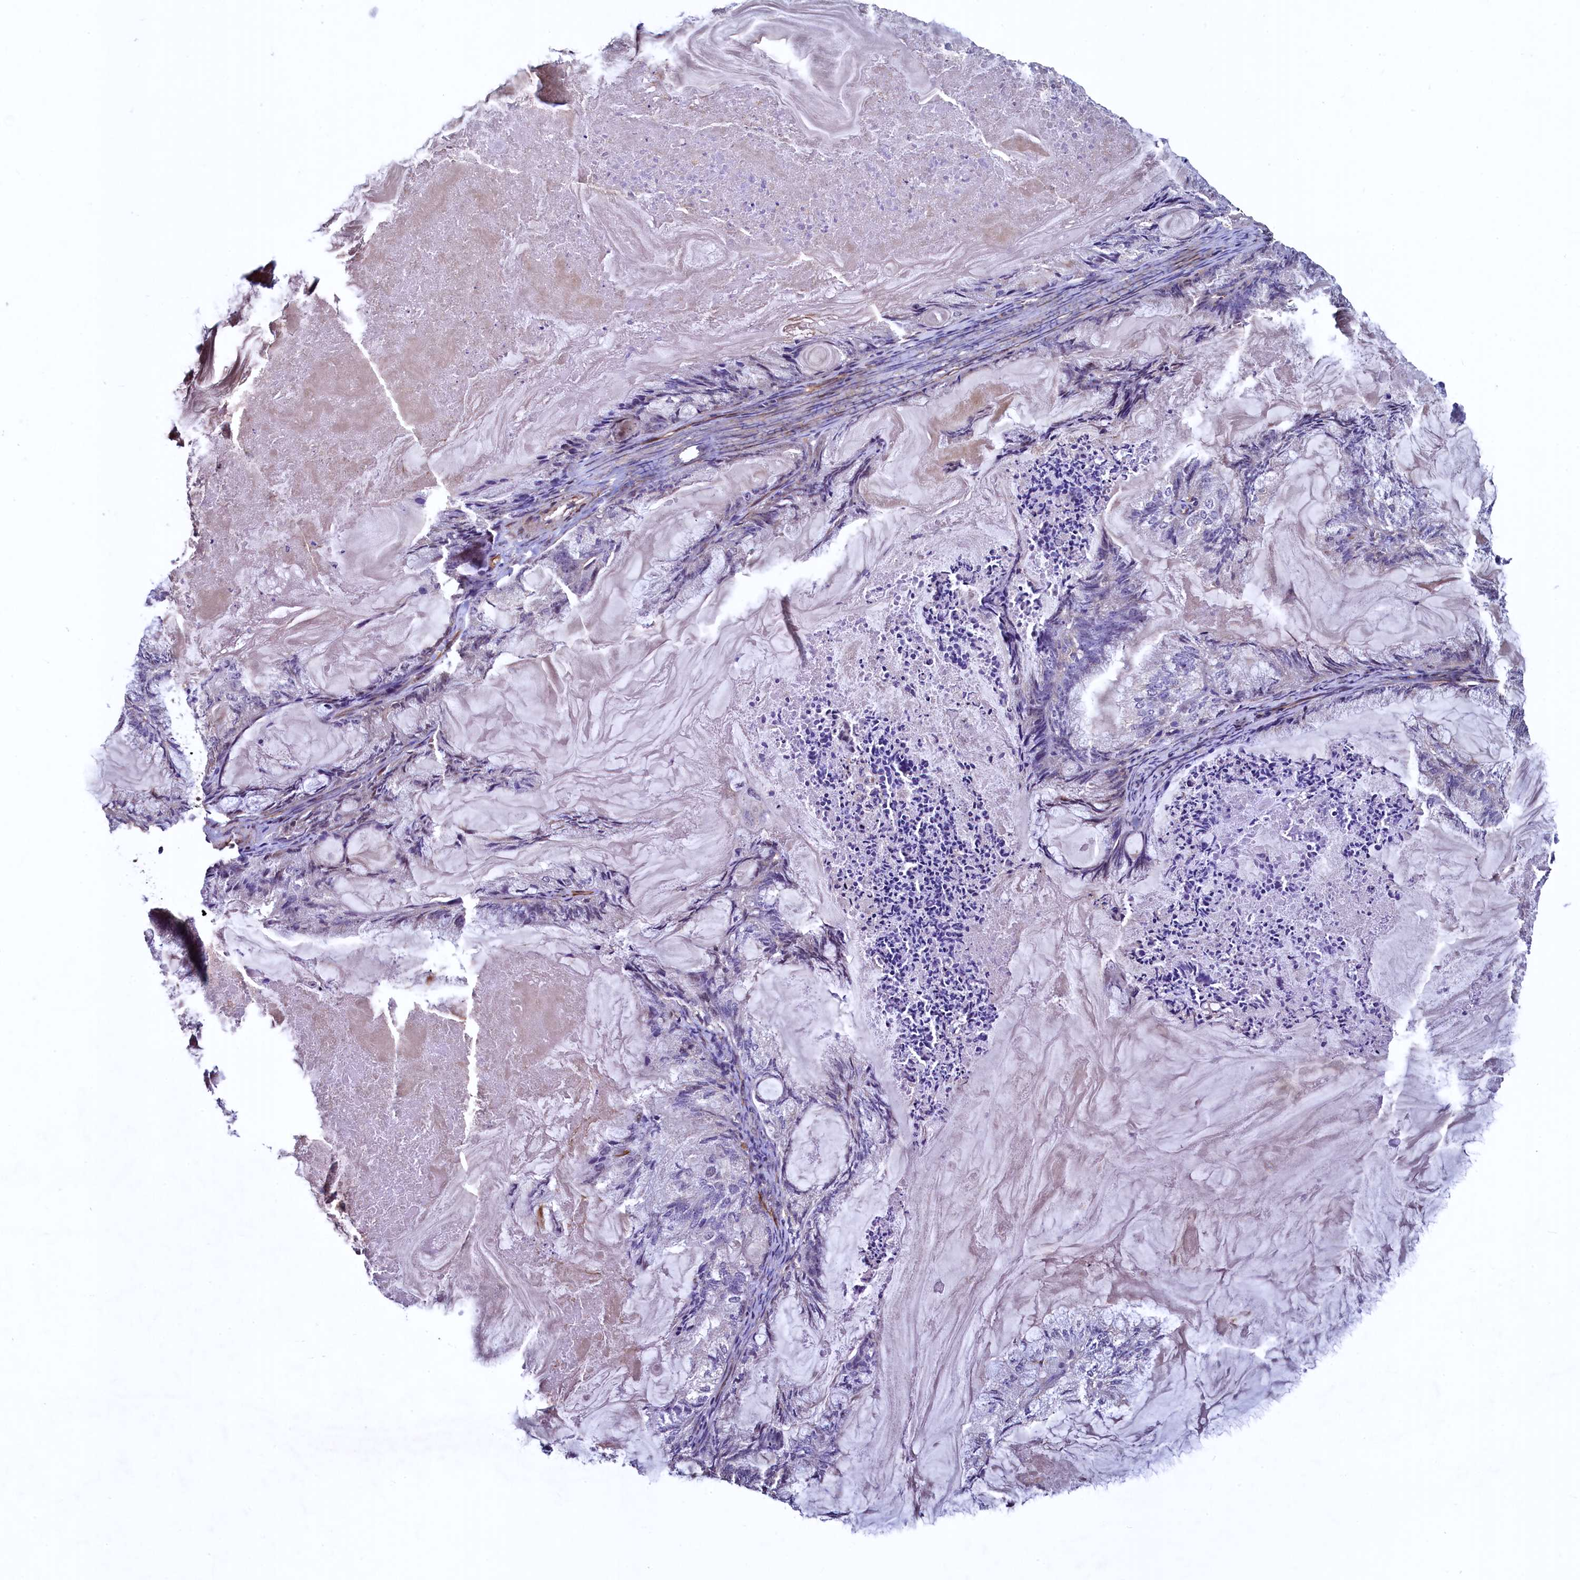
{"staining": {"intensity": "weak", "quantity": "<25%", "location": "cytoplasmic/membranous"}, "tissue": "endometrial cancer", "cell_type": "Tumor cells", "image_type": "cancer", "snomed": [{"axis": "morphology", "description": "Adenocarcinoma, NOS"}, {"axis": "topography", "description": "Endometrium"}], "caption": "Immunohistochemistry photomicrograph of neoplastic tissue: endometrial cancer (adenocarcinoma) stained with DAB (3,3'-diaminobenzidine) exhibits no significant protein positivity in tumor cells.", "gene": "PALM", "patient": {"sex": "female", "age": 86}}